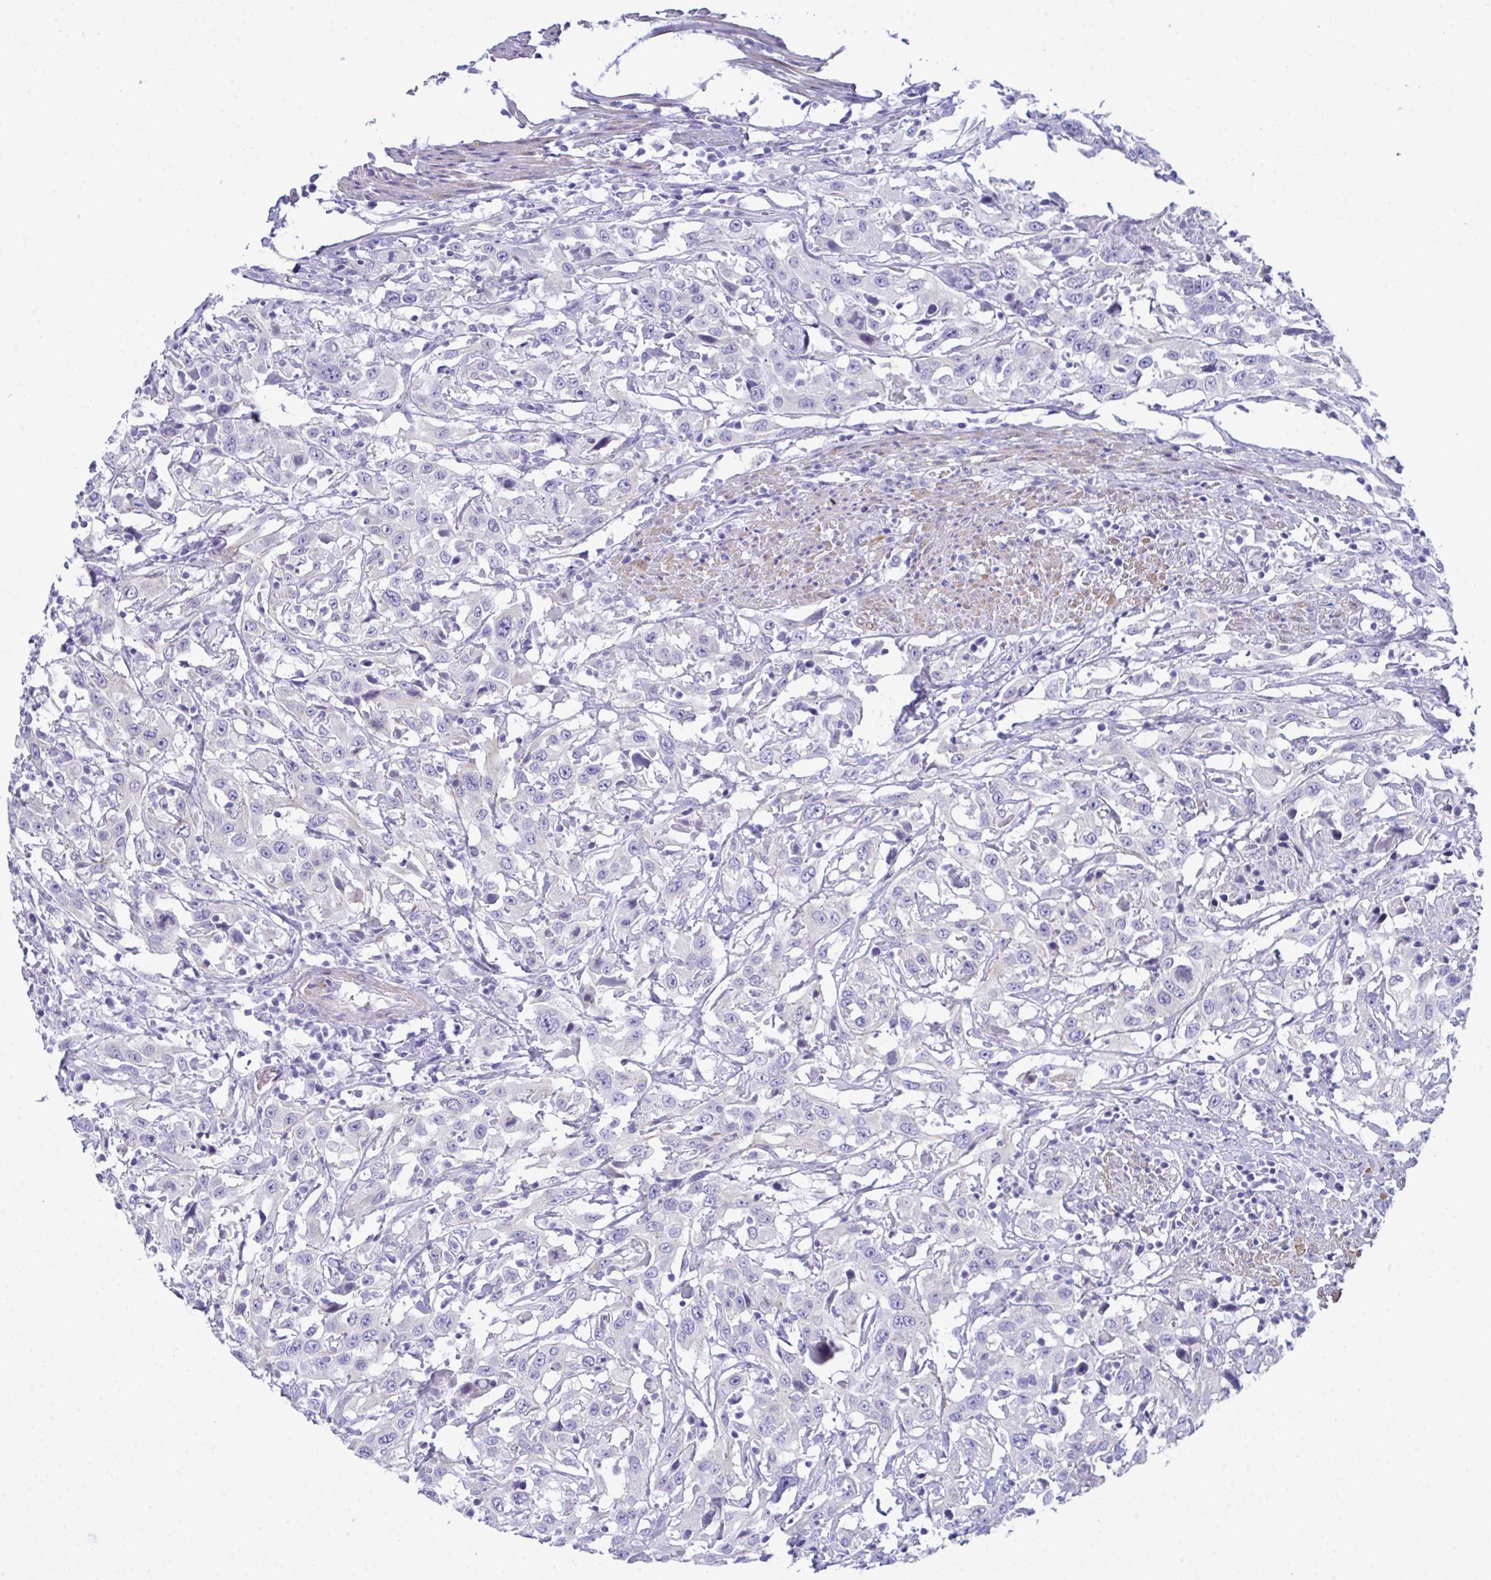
{"staining": {"intensity": "negative", "quantity": "none", "location": "none"}, "tissue": "urothelial cancer", "cell_type": "Tumor cells", "image_type": "cancer", "snomed": [{"axis": "morphology", "description": "Urothelial carcinoma, High grade"}, {"axis": "topography", "description": "Urinary bladder"}], "caption": "Micrograph shows no significant protein staining in tumor cells of urothelial carcinoma (high-grade).", "gene": "CEP170B", "patient": {"sex": "male", "age": 61}}